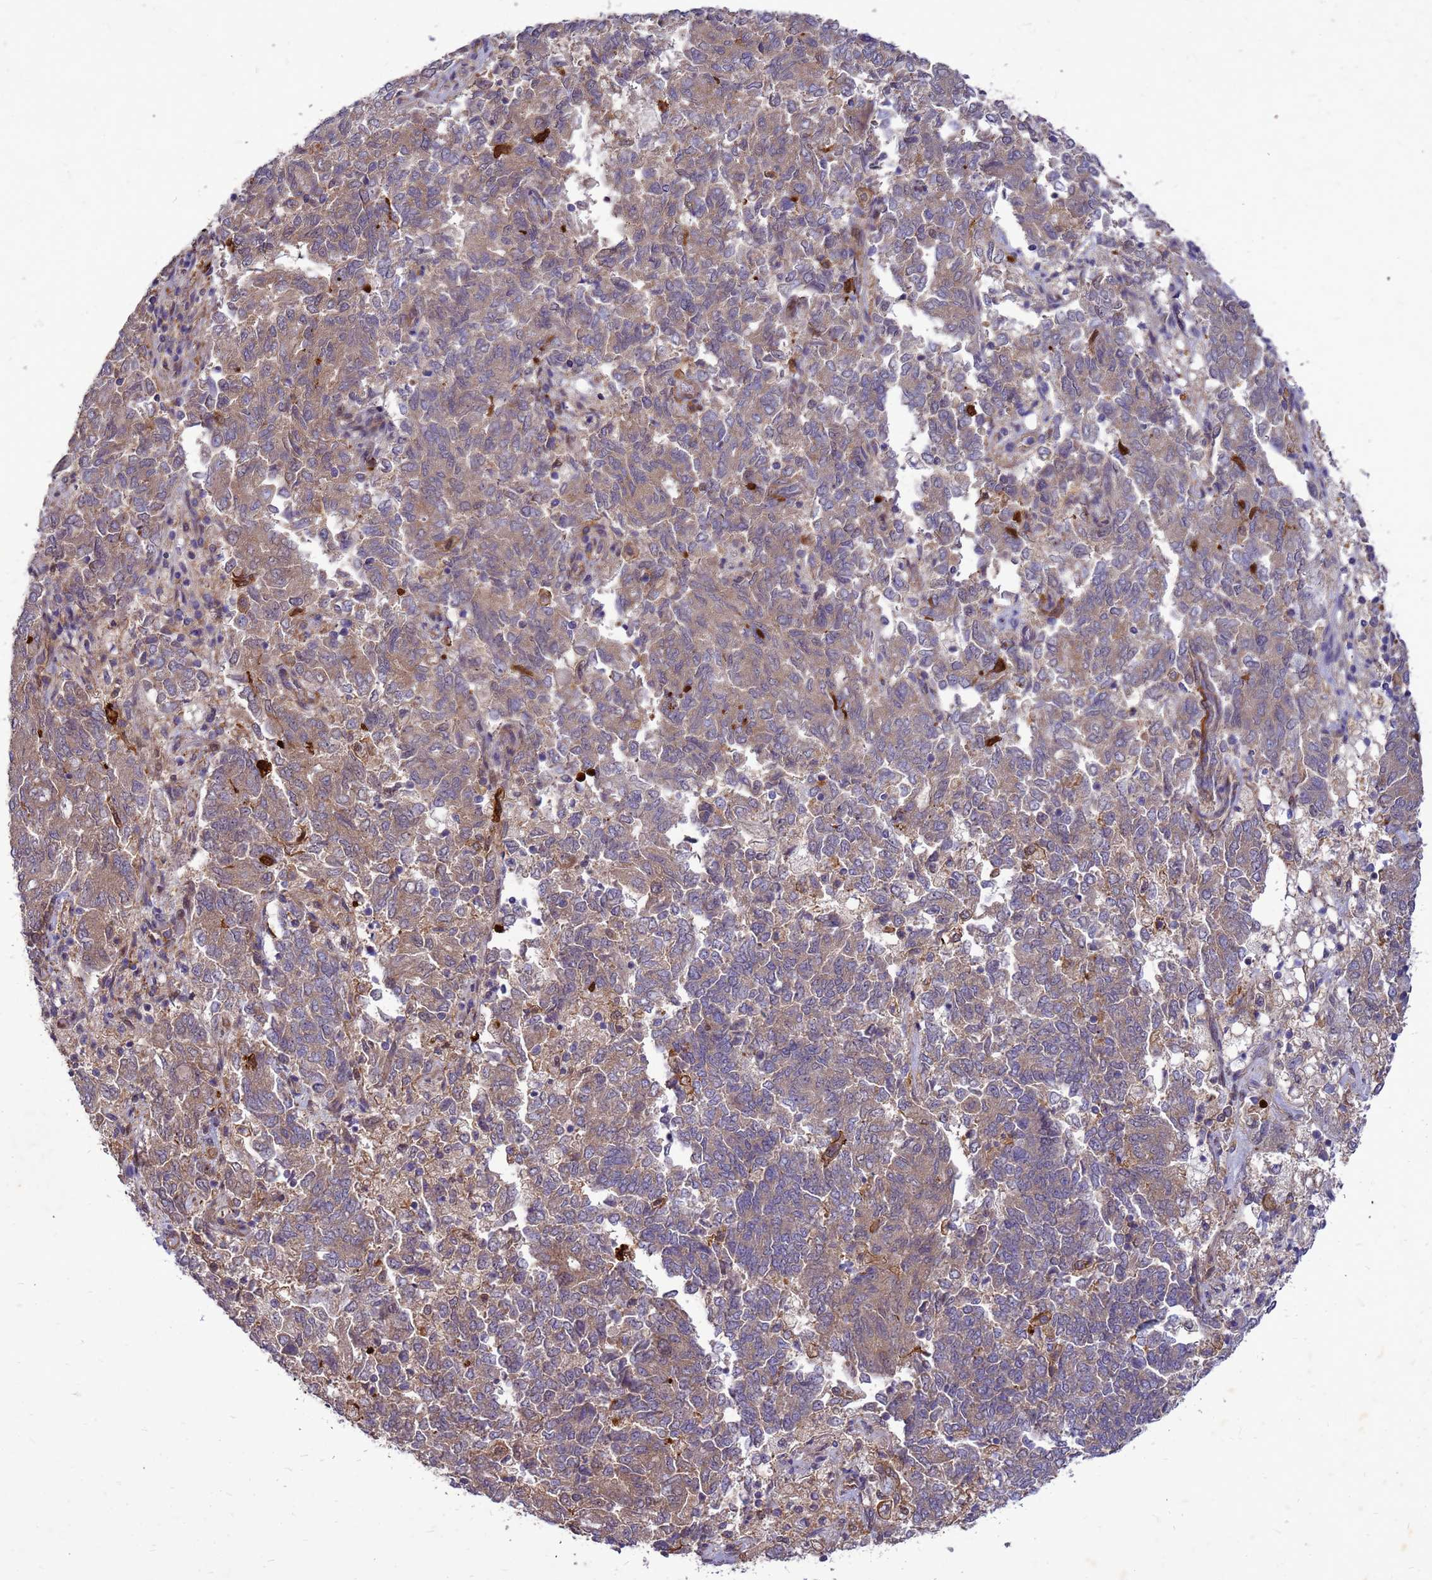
{"staining": {"intensity": "weak", "quantity": ">75%", "location": "cytoplasmic/membranous"}, "tissue": "endometrial cancer", "cell_type": "Tumor cells", "image_type": "cancer", "snomed": [{"axis": "morphology", "description": "Adenocarcinoma, NOS"}, {"axis": "topography", "description": "Endometrium"}], "caption": "IHC micrograph of neoplastic tissue: adenocarcinoma (endometrial) stained using immunohistochemistry displays low levels of weak protein expression localized specifically in the cytoplasmic/membranous of tumor cells, appearing as a cytoplasmic/membranous brown color.", "gene": "RNF215", "patient": {"sex": "female", "age": 80}}